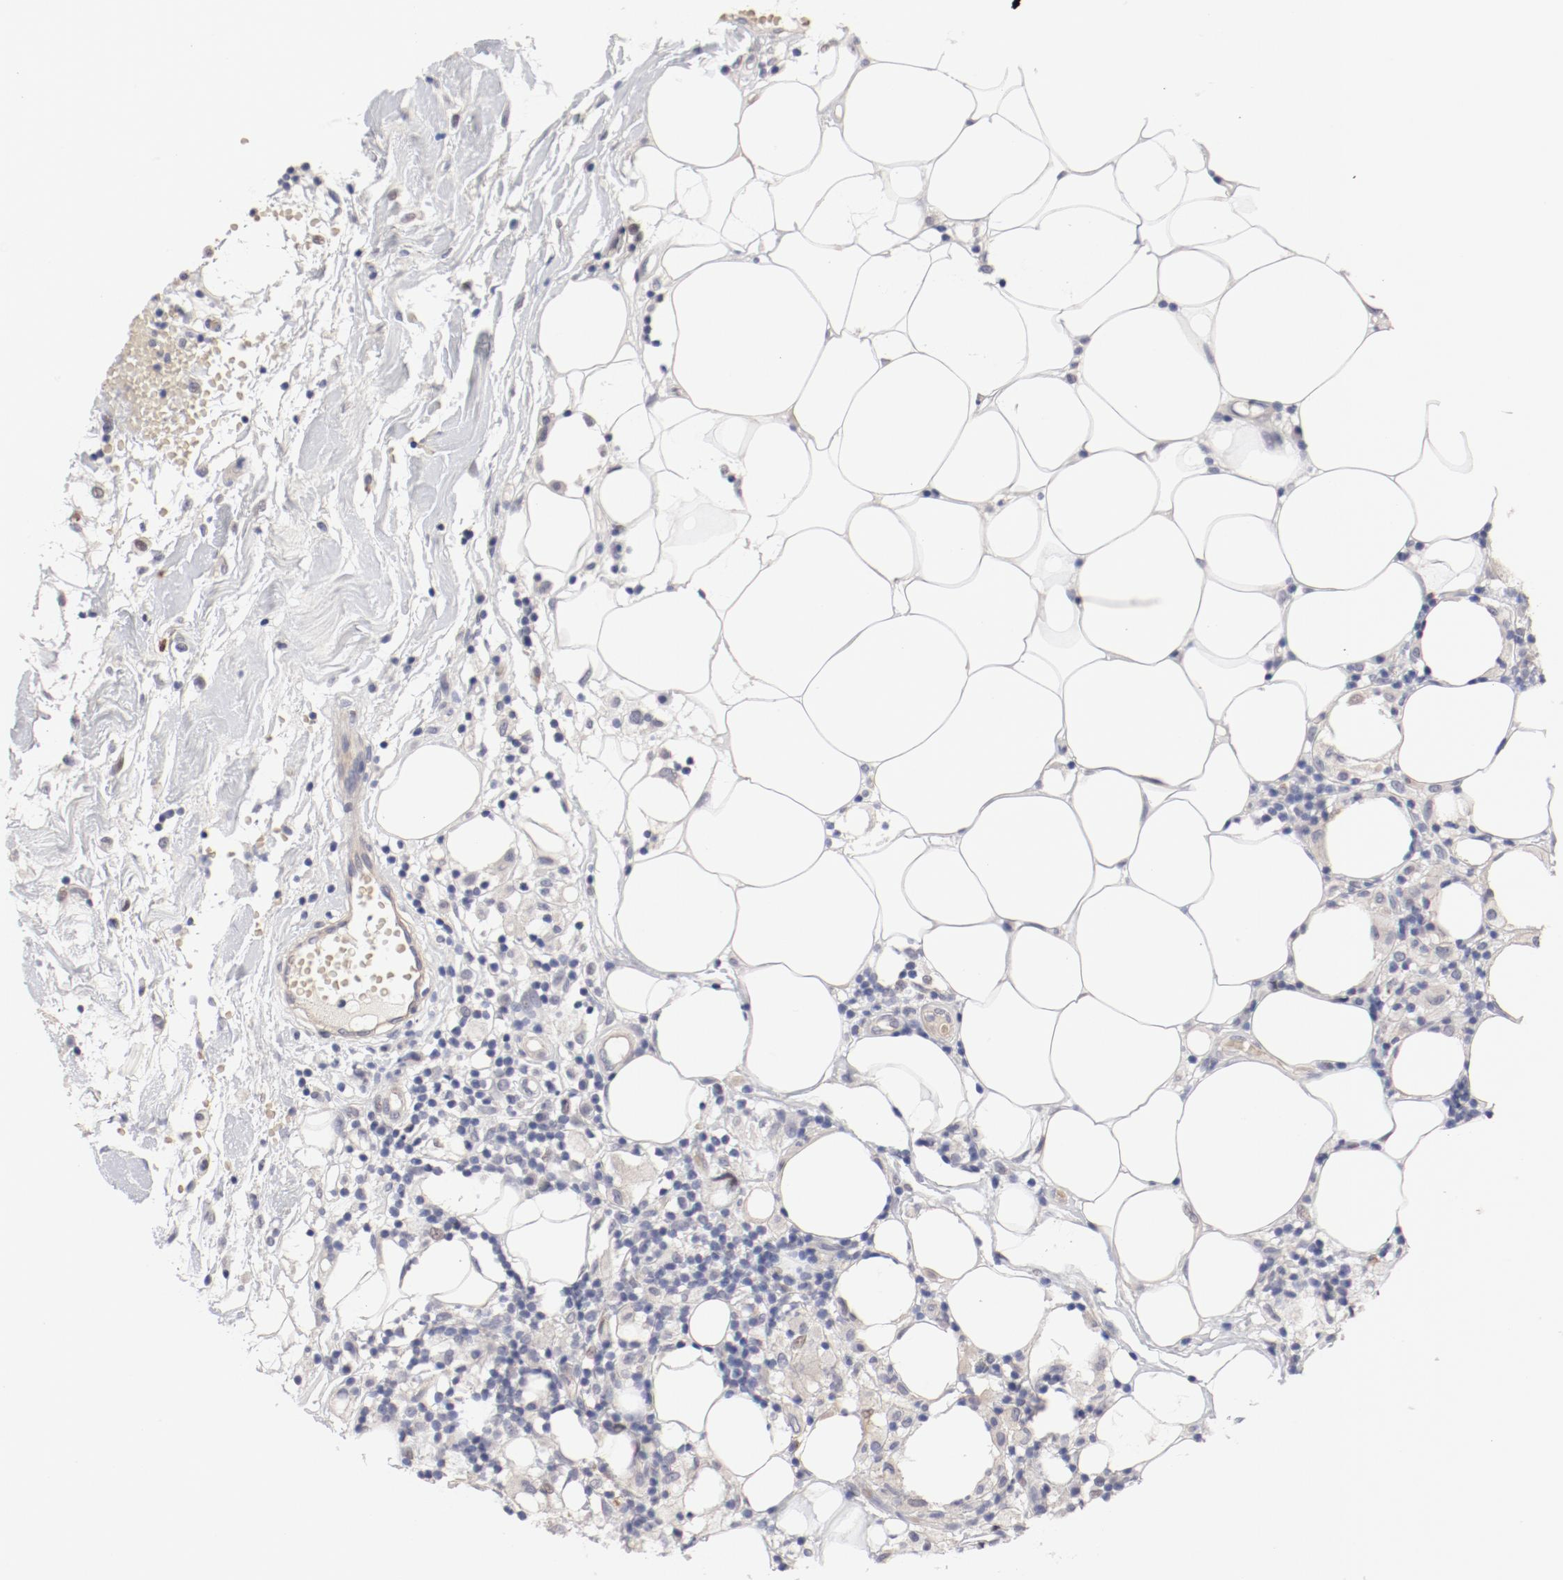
{"staining": {"intensity": "negative", "quantity": "none", "location": "none"}, "tissue": "thyroid cancer", "cell_type": "Tumor cells", "image_type": "cancer", "snomed": [{"axis": "morphology", "description": "Carcinoma, NOS"}, {"axis": "topography", "description": "Thyroid gland"}], "caption": "Protein analysis of thyroid carcinoma shows no significant expression in tumor cells.", "gene": "FSCB", "patient": {"sex": "female", "age": 77}}